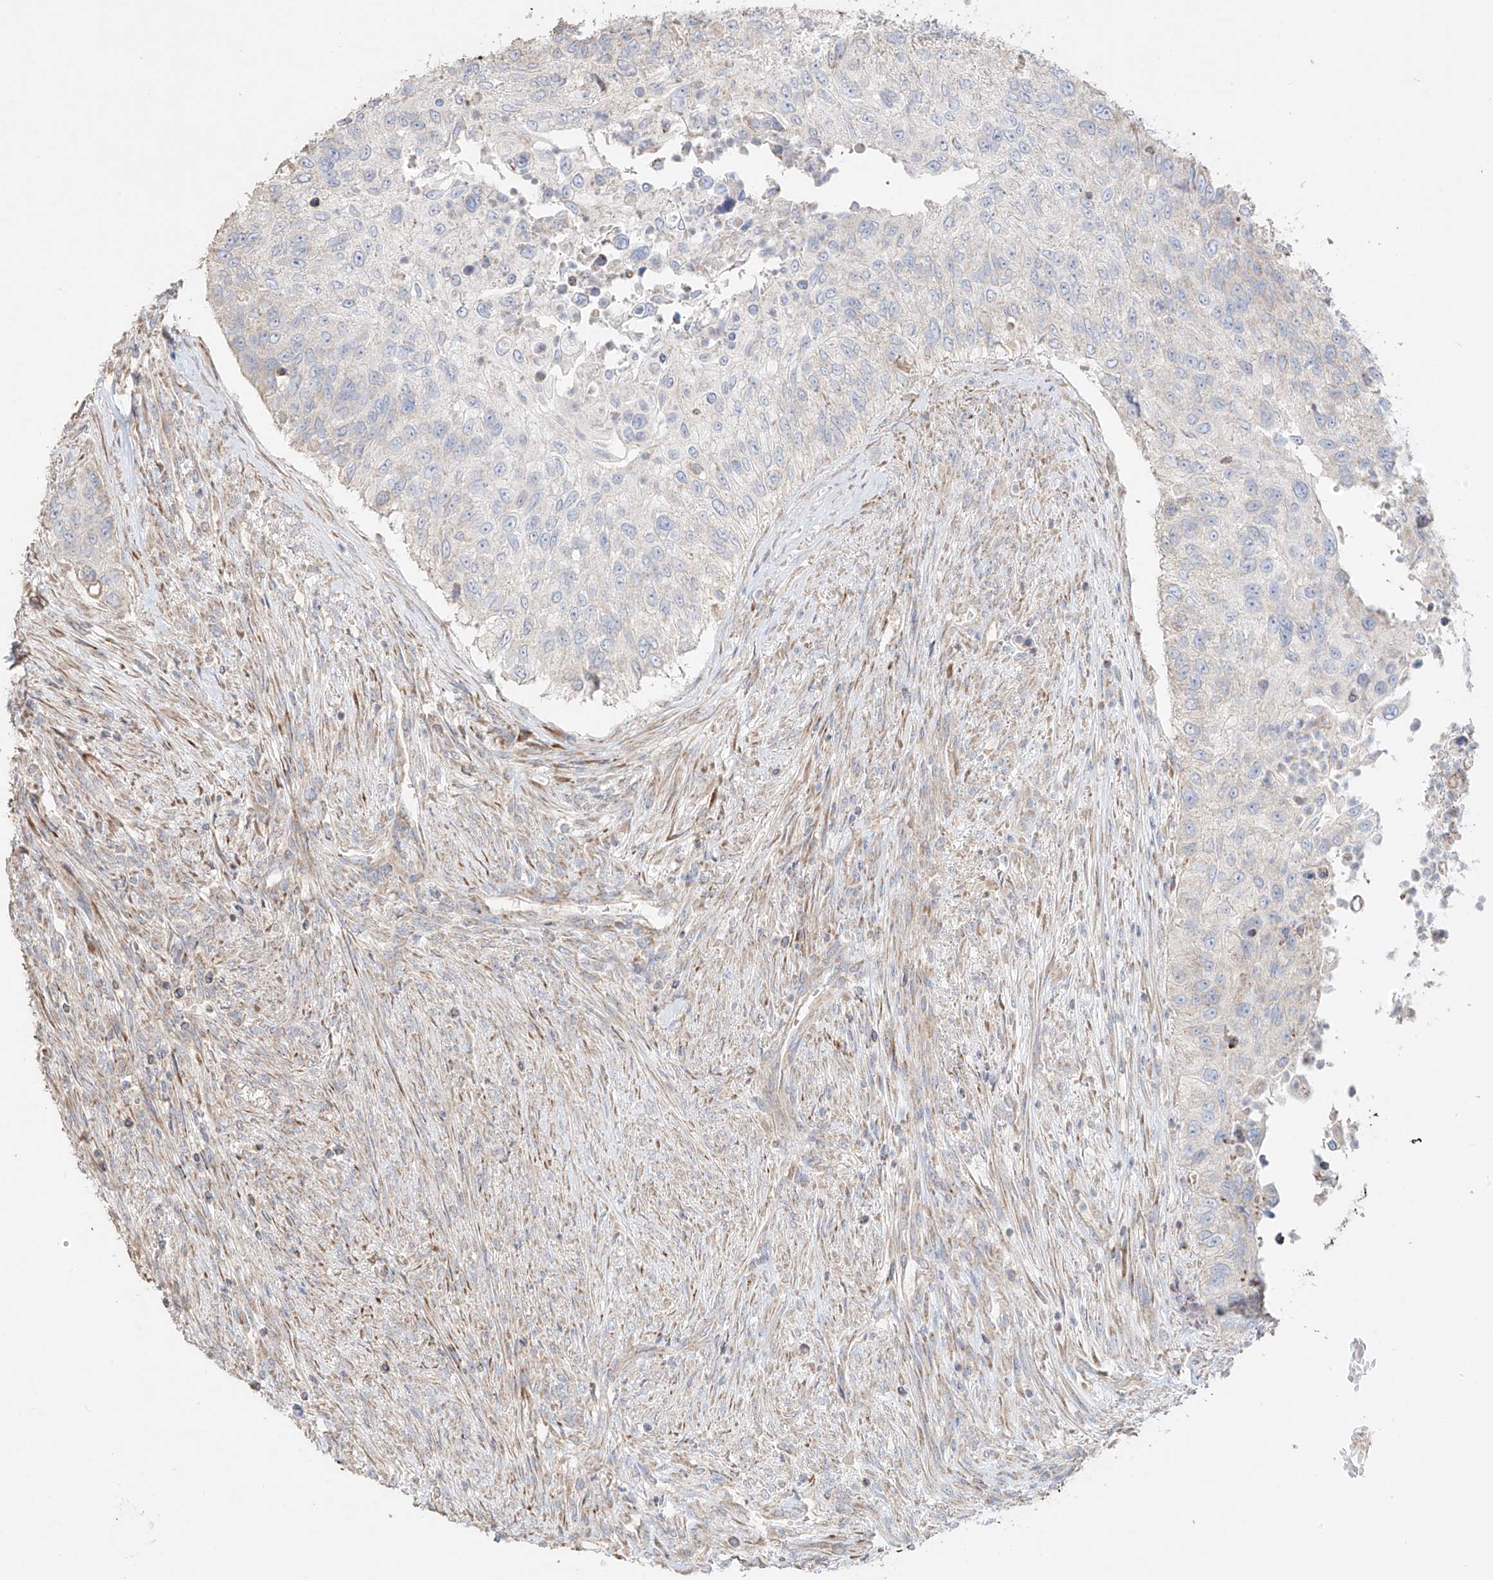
{"staining": {"intensity": "negative", "quantity": "none", "location": "none"}, "tissue": "urothelial cancer", "cell_type": "Tumor cells", "image_type": "cancer", "snomed": [{"axis": "morphology", "description": "Urothelial carcinoma, High grade"}, {"axis": "topography", "description": "Urinary bladder"}], "caption": "Immunohistochemistry (IHC) photomicrograph of human urothelial carcinoma (high-grade) stained for a protein (brown), which demonstrates no positivity in tumor cells. (DAB (3,3'-diaminobenzidine) IHC visualized using brightfield microscopy, high magnification).", "gene": "COLGALT2", "patient": {"sex": "female", "age": 60}}